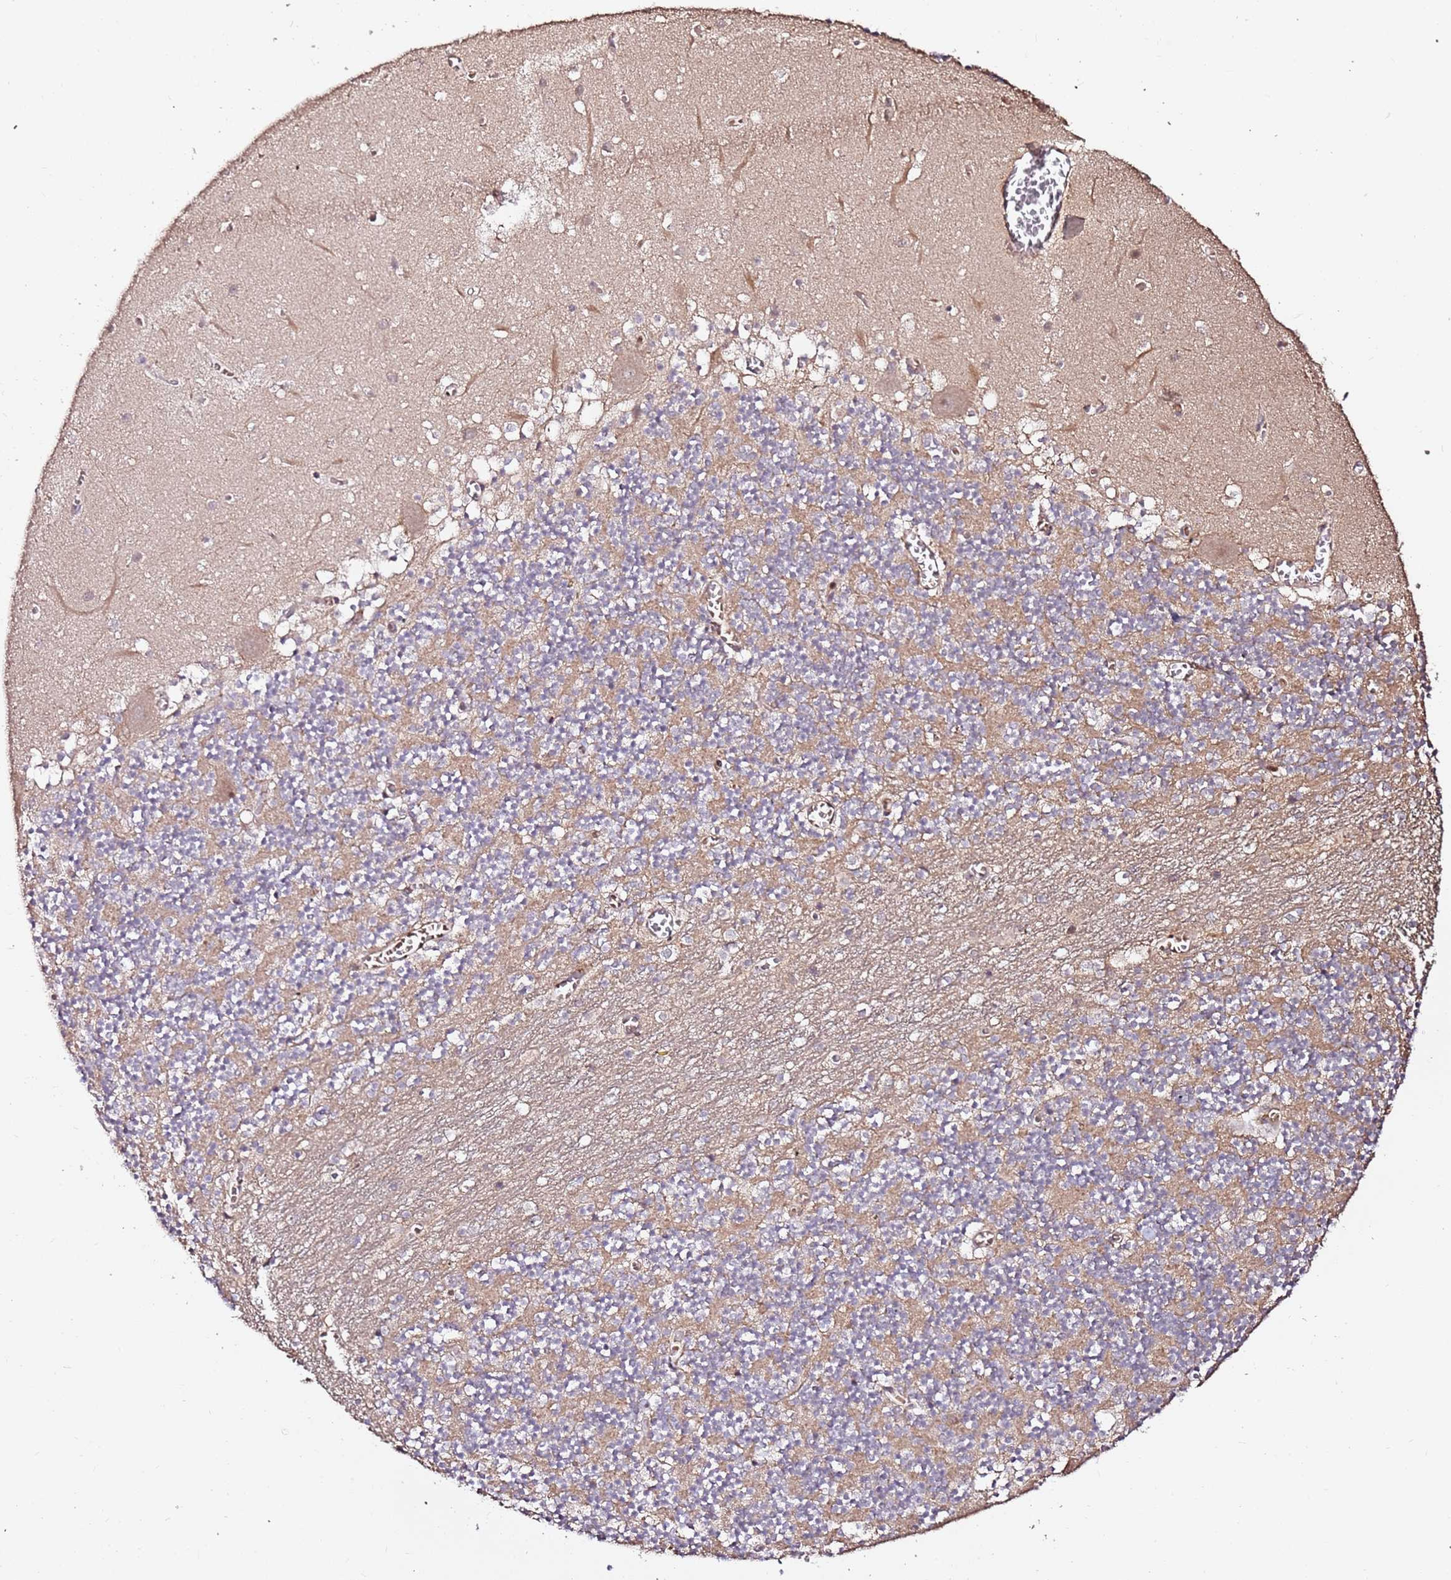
{"staining": {"intensity": "weak", "quantity": "25%-75%", "location": "cytoplasmic/membranous"}, "tissue": "cerebellum", "cell_type": "Cells in granular layer", "image_type": "normal", "snomed": [{"axis": "morphology", "description": "Normal tissue, NOS"}, {"axis": "topography", "description": "Cerebellum"}], "caption": "Immunohistochemistry (IHC) histopathology image of normal cerebellum: cerebellum stained using immunohistochemistry (IHC) exhibits low levels of weak protein expression localized specifically in the cytoplasmic/membranous of cells in granular layer, appearing as a cytoplasmic/membranous brown color.", "gene": "OR5V1", "patient": {"sex": "female", "age": 28}}